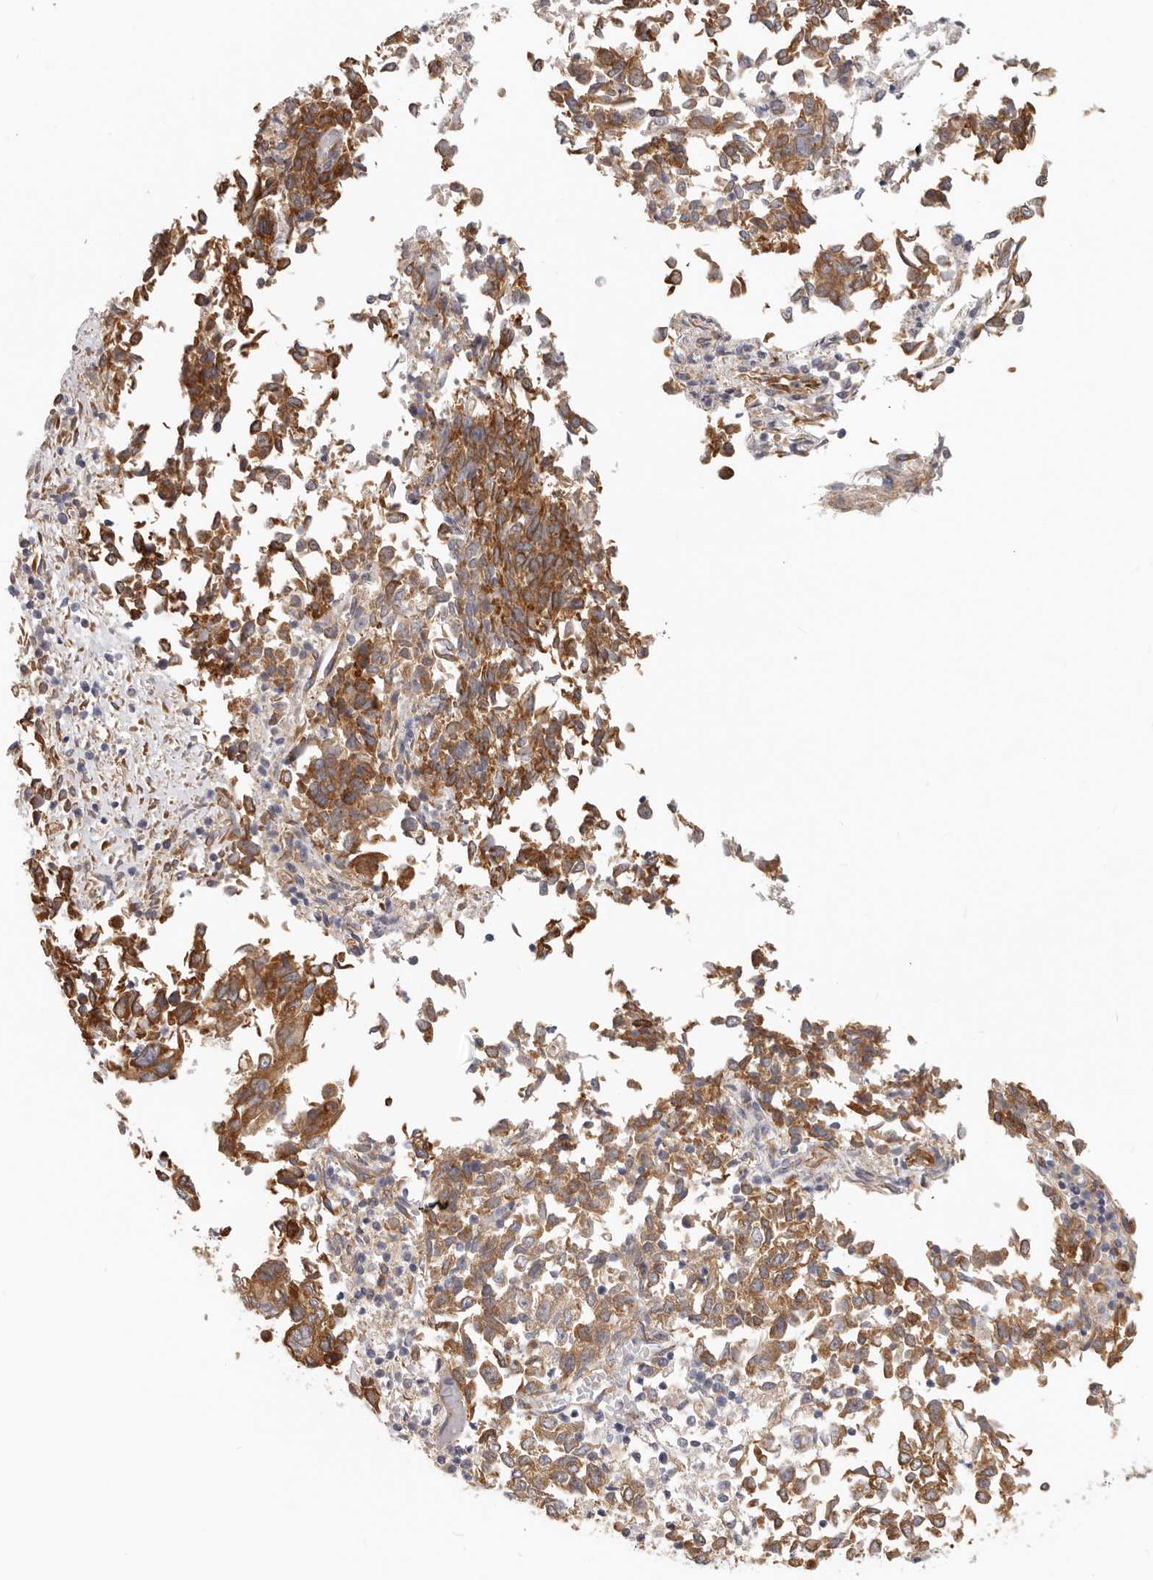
{"staining": {"intensity": "moderate", "quantity": ">75%", "location": "cytoplasmic/membranous"}, "tissue": "endometrial cancer", "cell_type": "Tumor cells", "image_type": "cancer", "snomed": [{"axis": "morphology", "description": "Adenocarcinoma, NOS"}, {"axis": "topography", "description": "Endometrium"}], "caption": "Endometrial cancer (adenocarcinoma) stained for a protein reveals moderate cytoplasmic/membranous positivity in tumor cells.", "gene": "AFDN", "patient": {"sex": "female", "age": 80}}